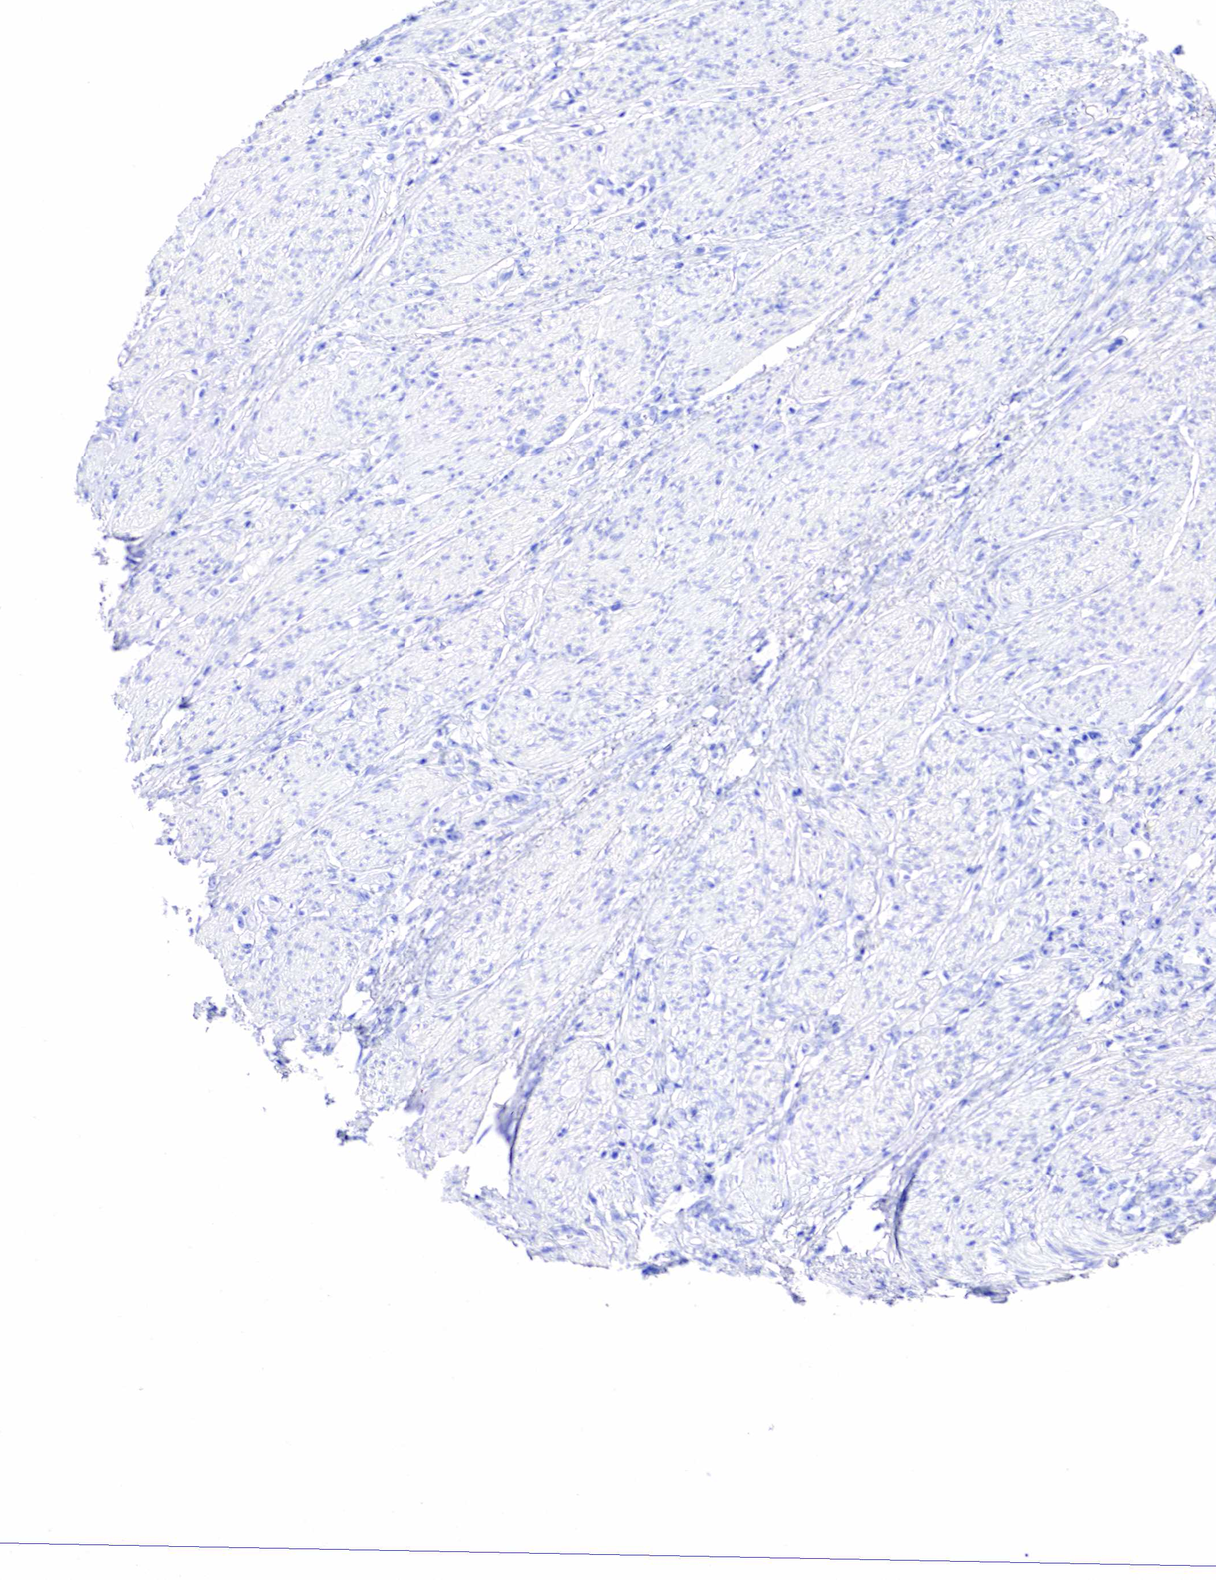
{"staining": {"intensity": "negative", "quantity": "none", "location": "none"}, "tissue": "stomach cancer", "cell_type": "Tumor cells", "image_type": "cancer", "snomed": [{"axis": "morphology", "description": "Adenocarcinoma, NOS"}, {"axis": "topography", "description": "Stomach"}], "caption": "DAB immunohistochemical staining of stomach adenocarcinoma exhibits no significant positivity in tumor cells.", "gene": "KLK3", "patient": {"sex": "male", "age": 72}}